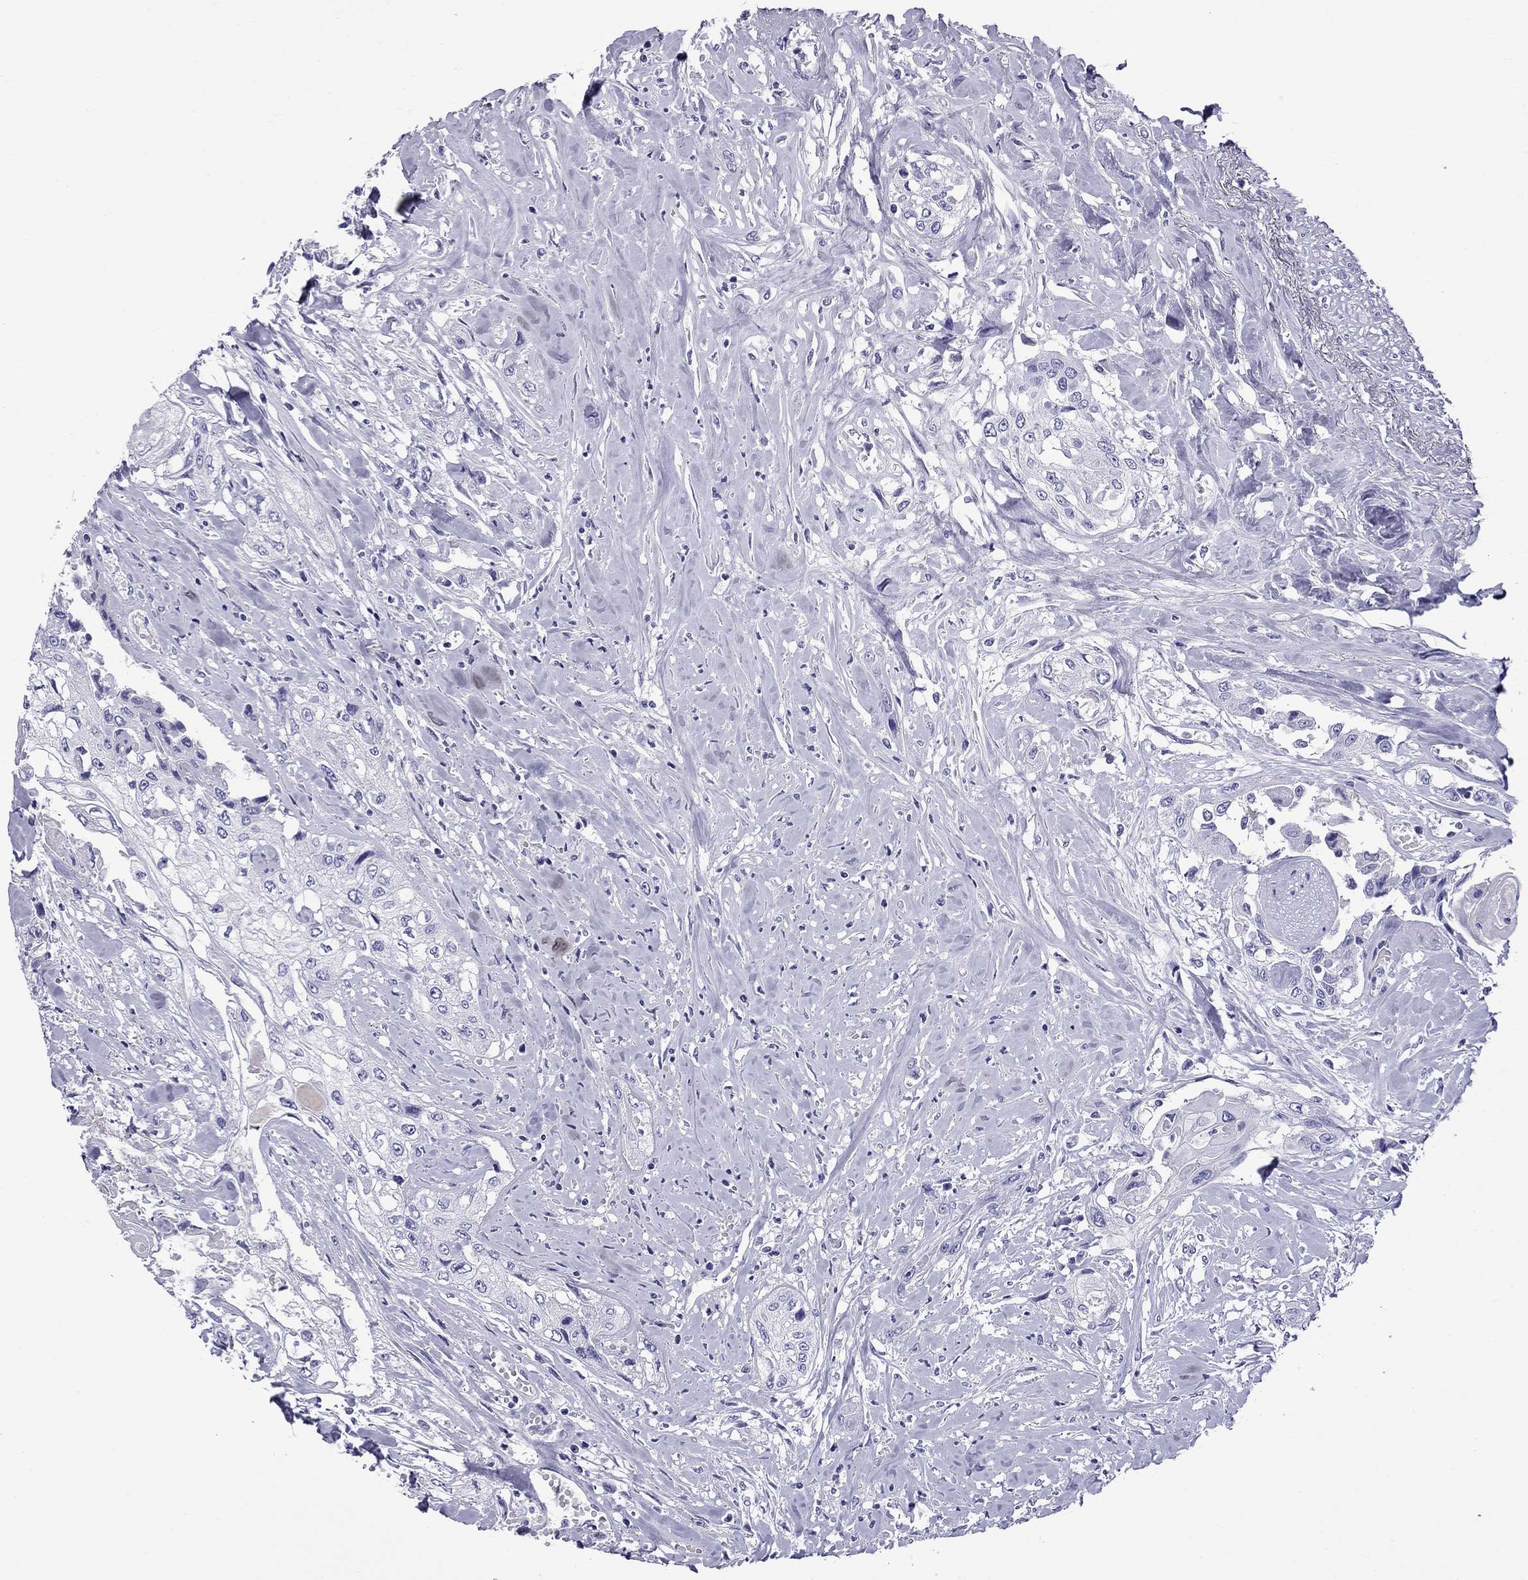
{"staining": {"intensity": "negative", "quantity": "none", "location": "none"}, "tissue": "head and neck cancer", "cell_type": "Tumor cells", "image_type": "cancer", "snomed": [{"axis": "morphology", "description": "Normal tissue, NOS"}, {"axis": "morphology", "description": "Squamous cell carcinoma, NOS"}, {"axis": "topography", "description": "Oral tissue"}, {"axis": "topography", "description": "Peripheral nerve tissue"}, {"axis": "topography", "description": "Head-Neck"}], "caption": "The micrograph demonstrates no significant positivity in tumor cells of head and neck cancer. (Stains: DAB immunohistochemistry (IHC) with hematoxylin counter stain, Microscopy: brightfield microscopy at high magnification).", "gene": "SCART1", "patient": {"sex": "female", "age": 59}}